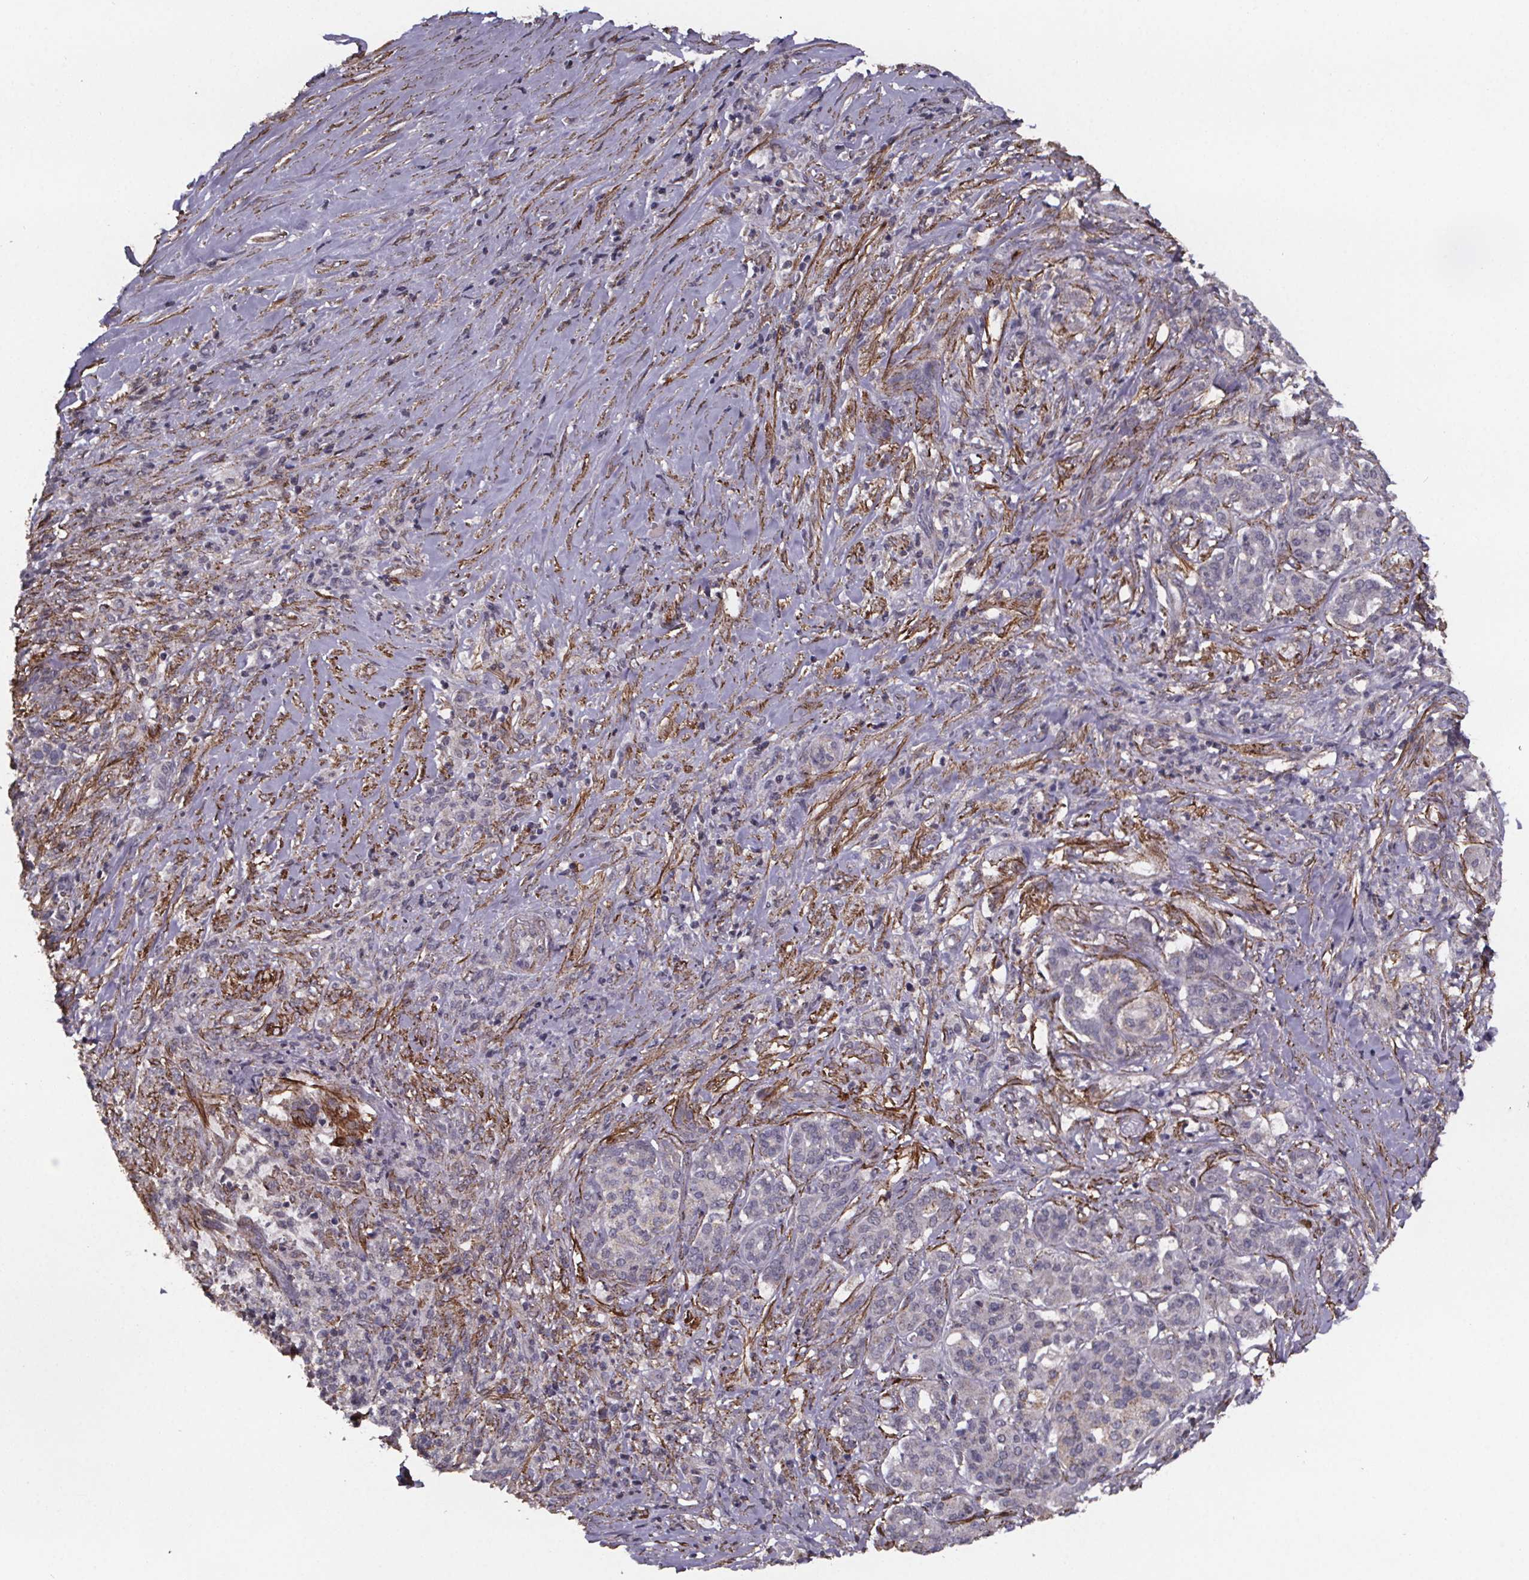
{"staining": {"intensity": "negative", "quantity": "none", "location": "none"}, "tissue": "pancreatic cancer", "cell_type": "Tumor cells", "image_type": "cancer", "snomed": [{"axis": "morphology", "description": "Normal tissue, NOS"}, {"axis": "morphology", "description": "Inflammation, NOS"}, {"axis": "morphology", "description": "Adenocarcinoma, NOS"}, {"axis": "topography", "description": "Pancreas"}], "caption": "IHC histopathology image of neoplastic tissue: human pancreatic adenocarcinoma stained with DAB shows no significant protein expression in tumor cells. (DAB immunohistochemistry, high magnification).", "gene": "PALLD", "patient": {"sex": "male", "age": 57}}